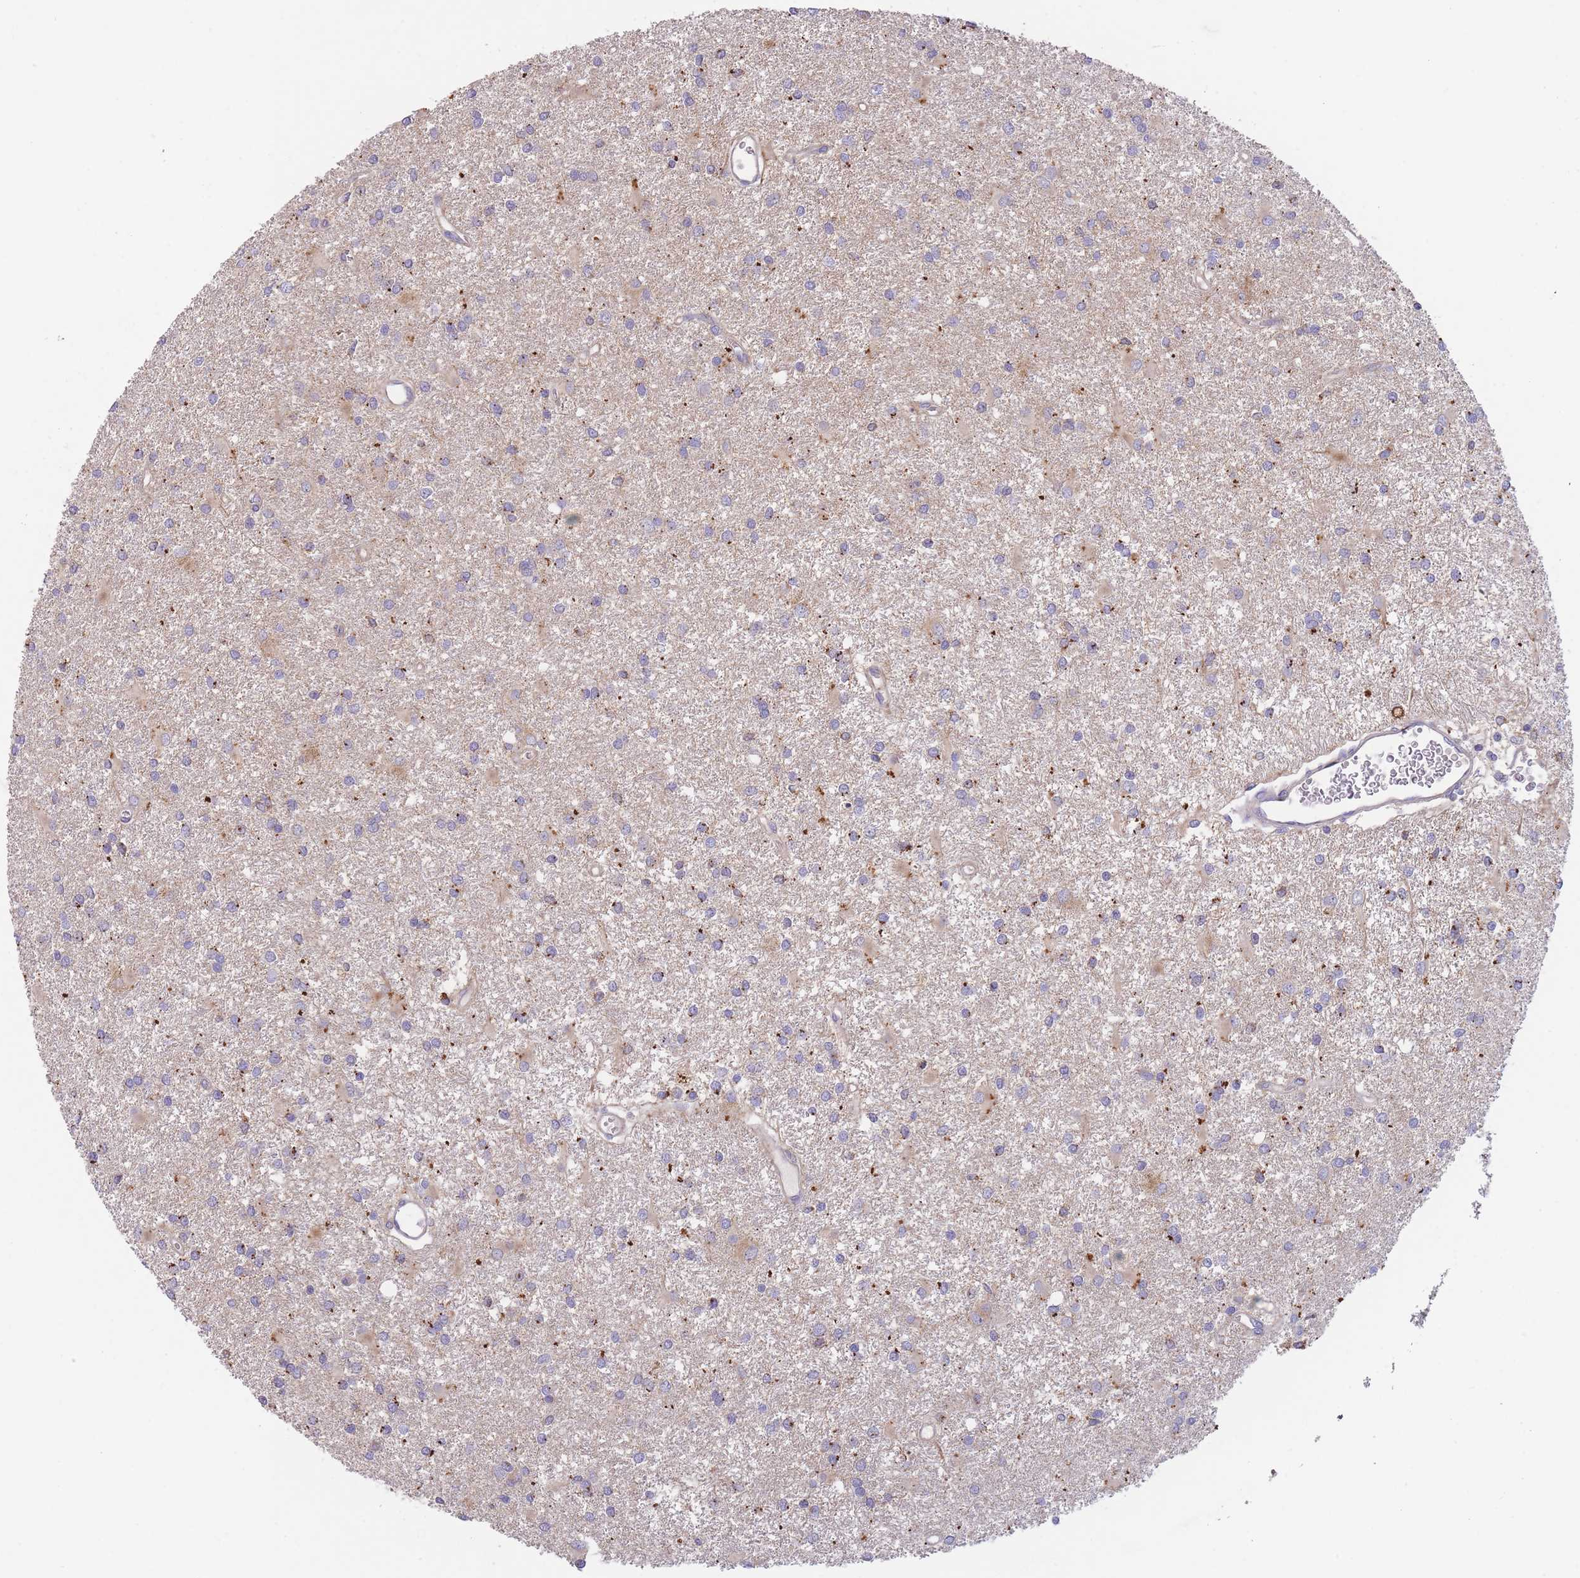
{"staining": {"intensity": "moderate", "quantity": "<25%", "location": "cytoplasmic/membranous"}, "tissue": "glioma", "cell_type": "Tumor cells", "image_type": "cancer", "snomed": [{"axis": "morphology", "description": "Glioma, malignant, High grade"}, {"axis": "topography", "description": "Brain"}], "caption": "Protein staining of malignant high-grade glioma tissue displays moderate cytoplasmic/membranous positivity in about <25% of tumor cells.", "gene": "SLC25A42", "patient": {"sex": "female", "age": 50}}